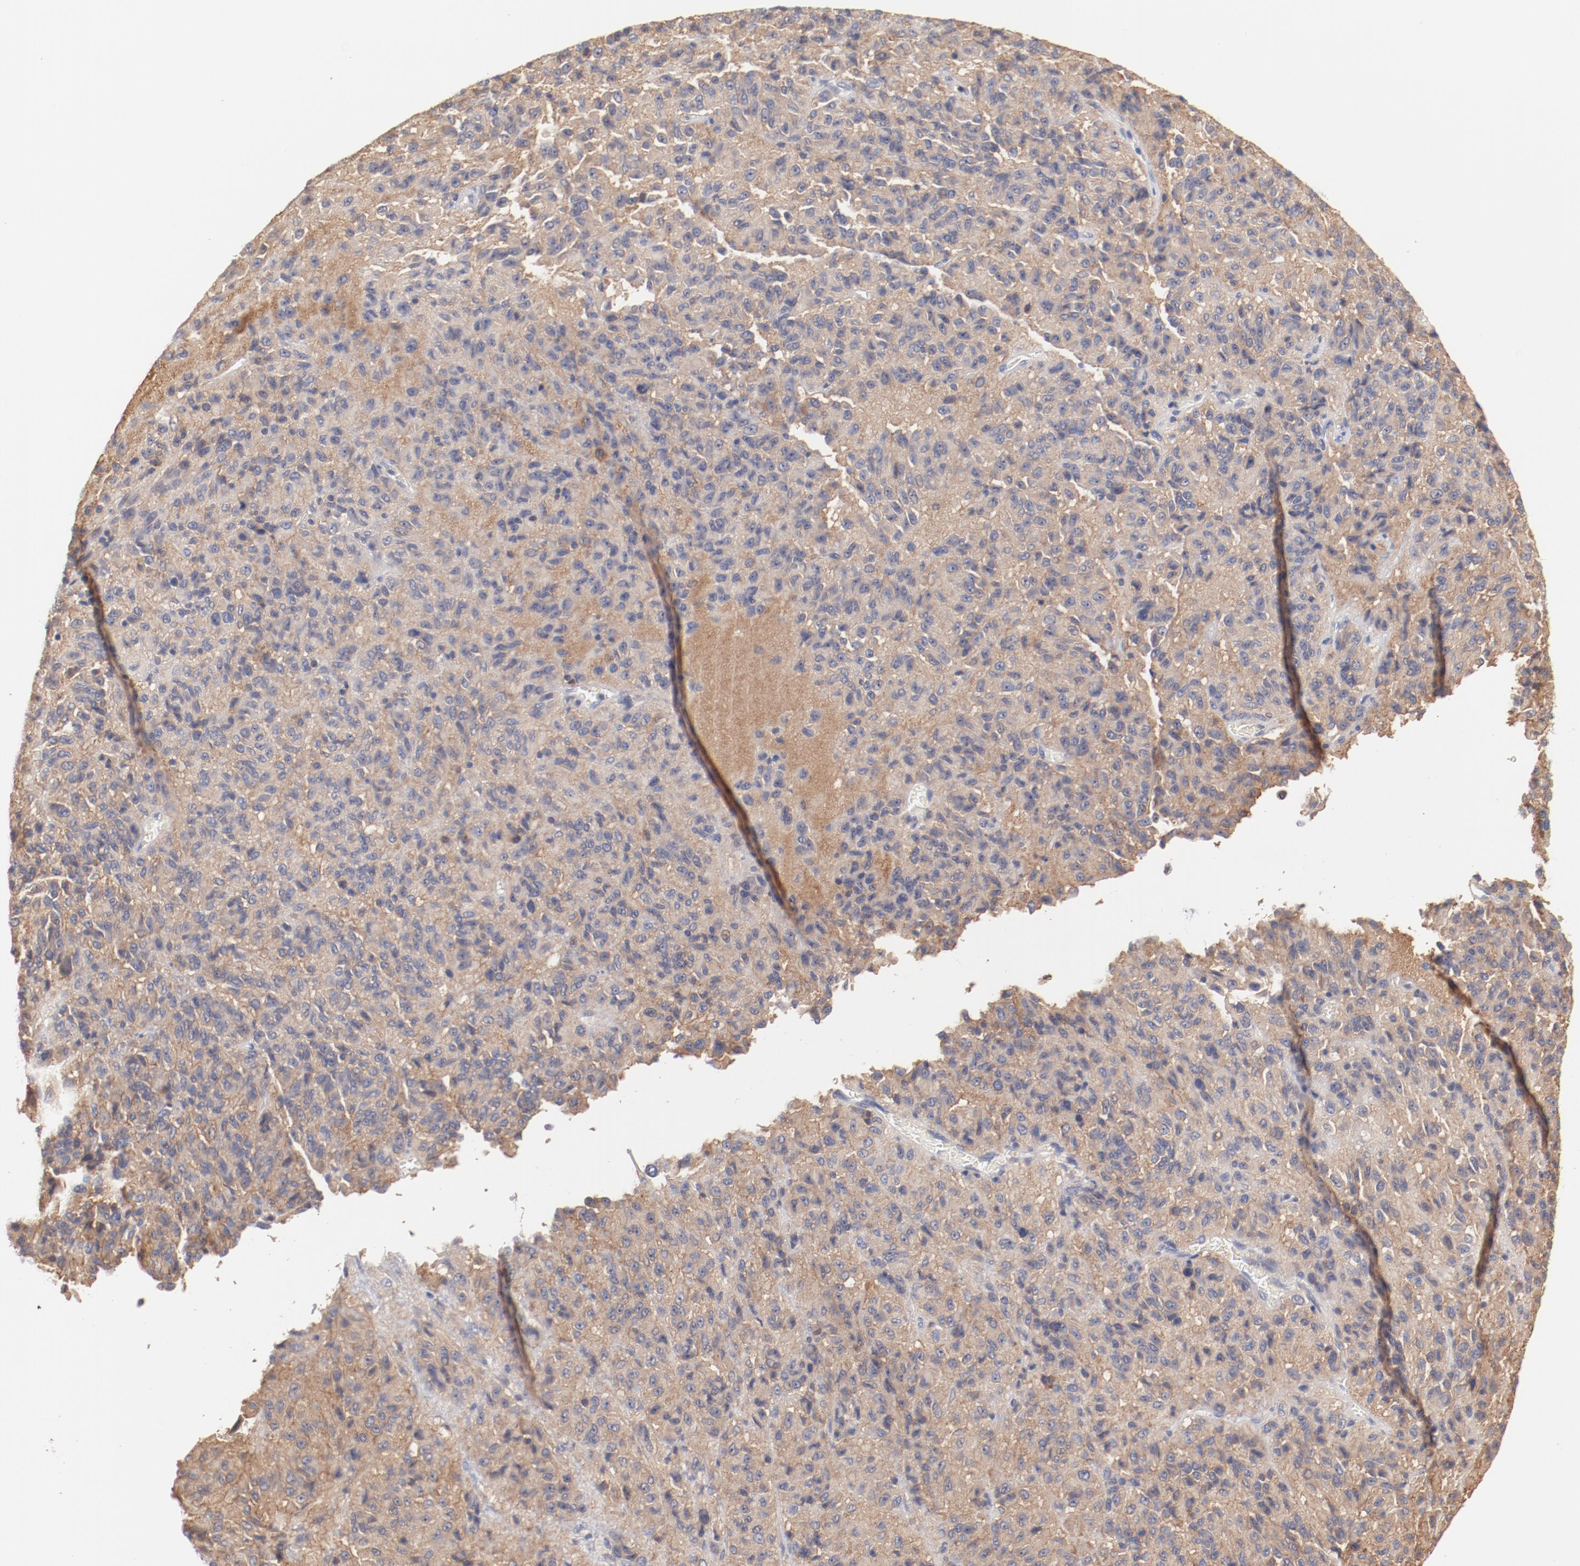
{"staining": {"intensity": "weak", "quantity": ">75%", "location": "cytoplasmic/membranous"}, "tissue": "melanoma", "cell_type": "Tumor cells", "image_type": "cancer", "snomed": [{"axis": "morphology", "description": "Malignant melanoma, Metastatic site"}, {"axis": "topography", "description": "Lung"}], "caption": "Immunohistochemical staining of malignant melanoma (metastatic site) exhibits low levels of weak cytoplasmic/membranous protein positivity in approximately >75% of tumor cells.", "gene": "SETD3", "patient": {"sex": "male", "age": 64}}